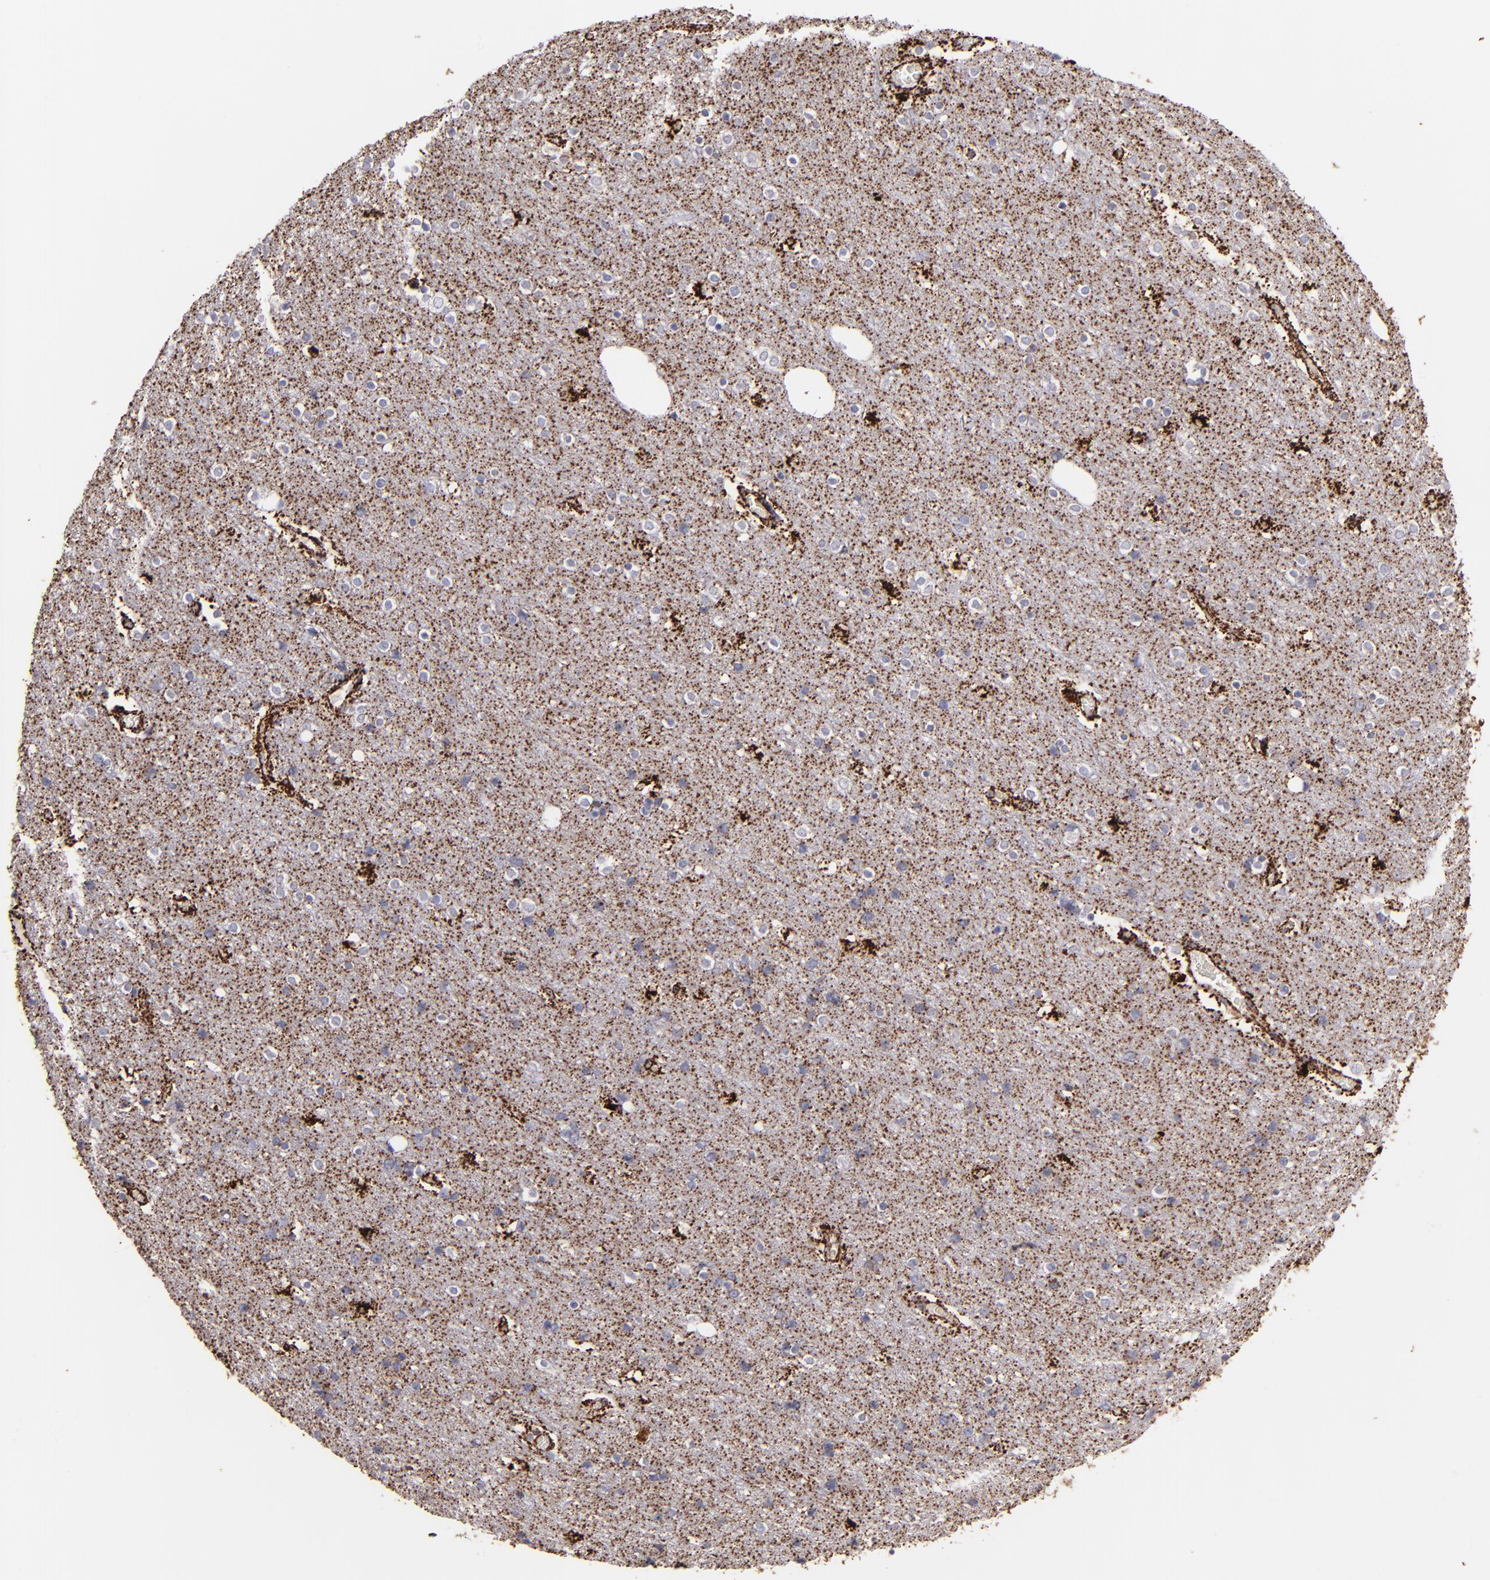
{"staining": {"intensity": "strong", "quantity": "25%-75%", "location": "cytoplasmic/membranous"}, "tissue": "cerebral cortex", "cell_type": "Endothelial cells", "image_type": "normal", "snomed": [{"axis": "morphology", "description": "Normal tissue, NOS"}, {"axis": "topography", "description": "Cerebral cortex"}], "caption": "IHC (DAB (3,3'-diaminobenzidine)) staining of normal human cerebral cortex reveals strong cytoplasmic/membranous protein positivity in about 25%-75% of endothelial cells. (DAB (3,3'-diaminobenzidine) IHC, brown staining for protein, blue staining for nuclei).", "gene": "MAOB", "patient": {"sex": "female", "age": 54}}